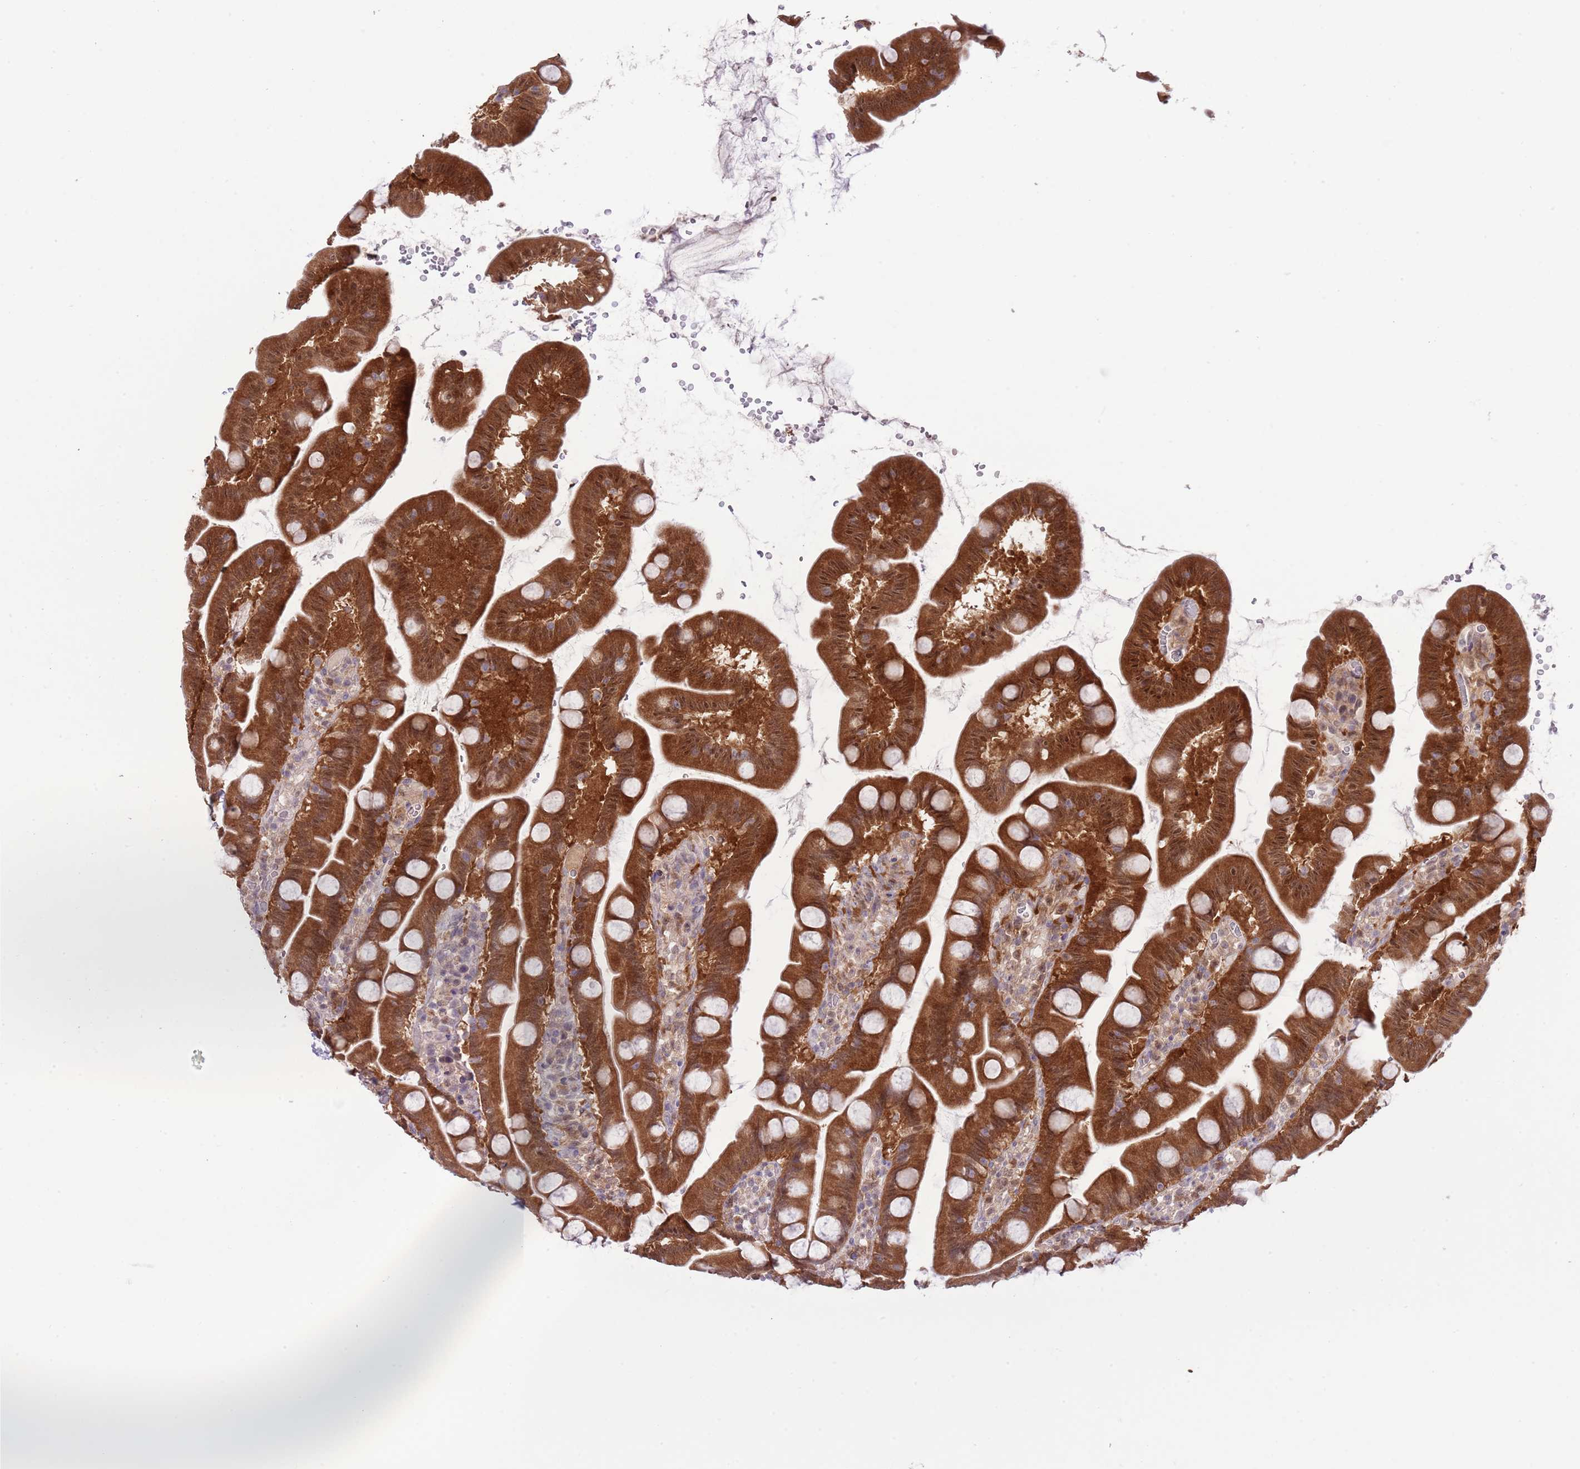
{"staining": {"intensity": "strong", "quantity": ">75%", "location": "cytoplasmic/membranous"}, "tissue": "small intestine", "cell_type": "Glandular cells", "image_type": "normal", "snomed": [{"axis": "morphology", "description": "Normal tissue, NOS"}, {"axis": "topography", "description": "Small intestine"}], "caption": "DAB (3,3'-diaminobenzidine) immunohistochemical staining of normal small intestine shows strong cytoplasmic/membranous protein expression in about >75% of glandular cells.", "gene": "GALK2", "patient": {"sex": "female", "age": 68}}